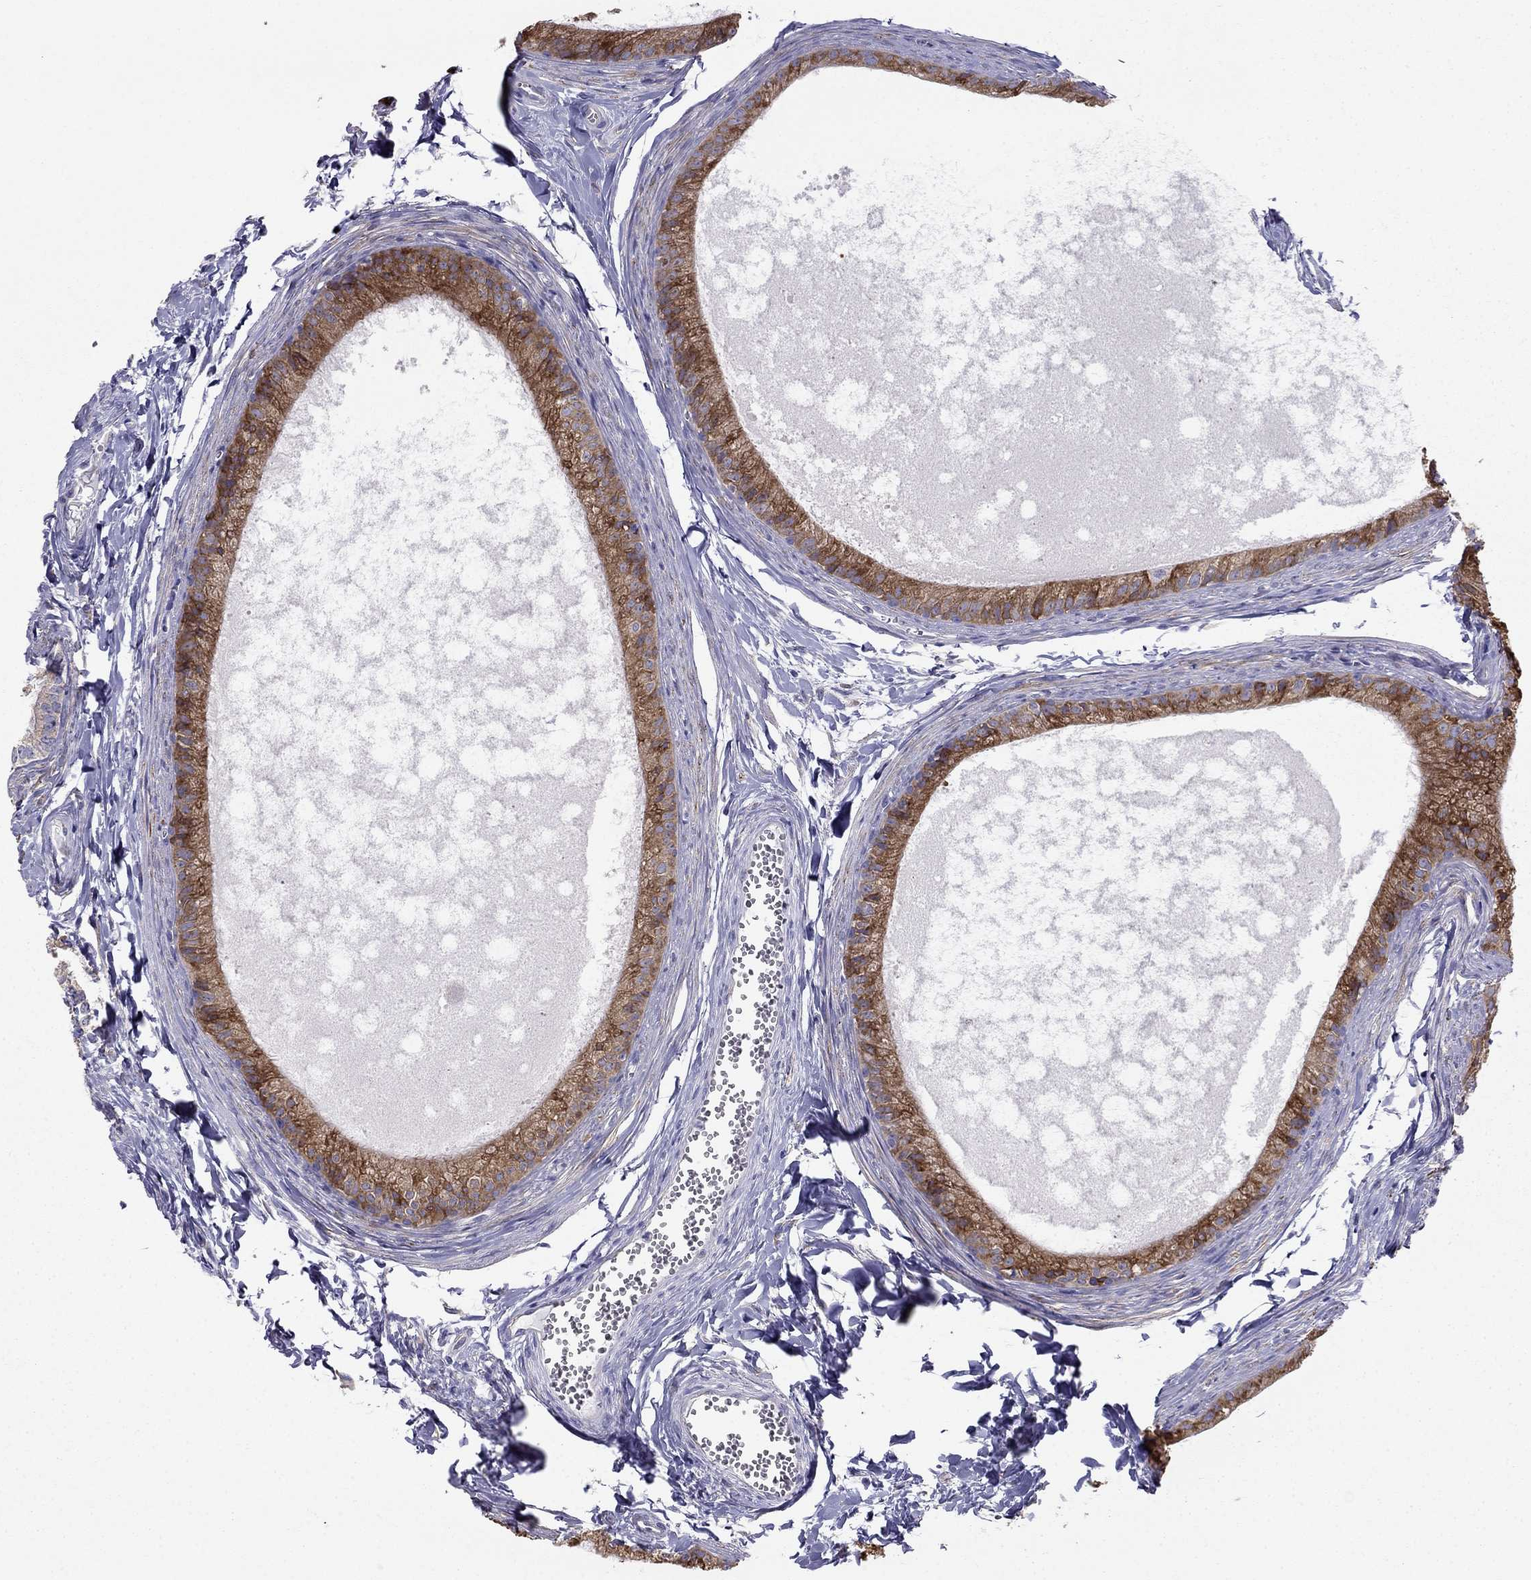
{"staining": {"intensity": "strong", "quantity": ">75%", "location": "cytoplasmic/membranous"}, "tissue": "epididymis", "cell_type": "Glandular cells", "image_type": "normal", "snomed": [{"axis": "morphology", "description": "Normal tissue, NOS"}, {"axis": "topography", "description": "Epididymis"}], "caption": "This image exhibits immunohistochemistry staining of normal human epididymis, with high strong cytoplasmic/membranous expression in about >75% of glandular cells.", "gene": "LONRF2", "patient": {"sex": "male", "age": 51}}